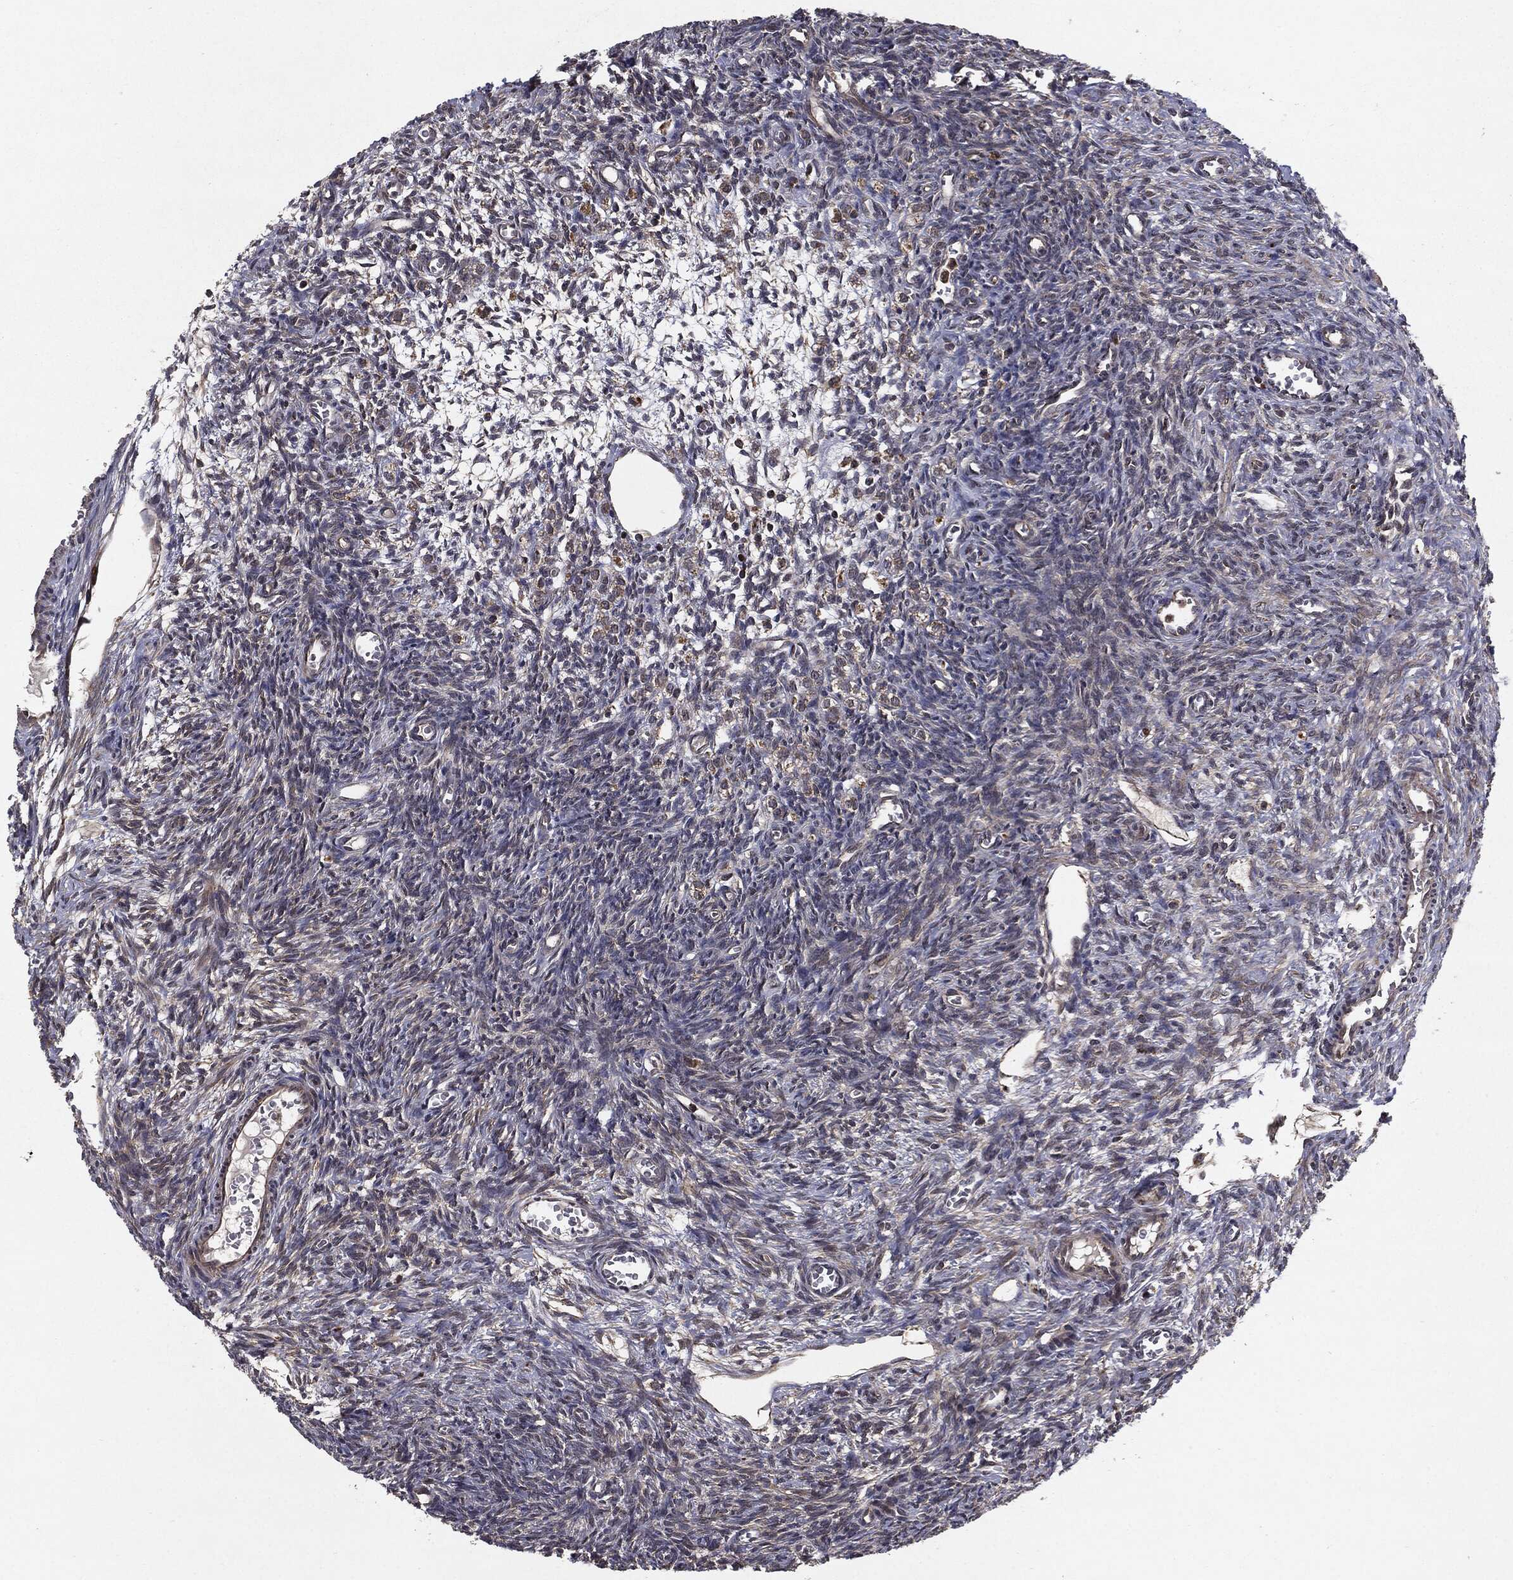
{"staining": {"intensity": "negative", "quantity": "none", "location": "none"}, "tissue": "ovary", "cell_type": "Follicle cells", "image_type": "normal", "snomed": [{"axis": "morphology", "description": "Normal tissue, NOS"}, {"axis": "topography", "description": "Ovary"}], "caption": "This is an immunohistochemistry image of benign human ovary. There is no staining in follicle cells.", "gene": "HDAC5", "patient": {"sex": "female", "age": 27}}